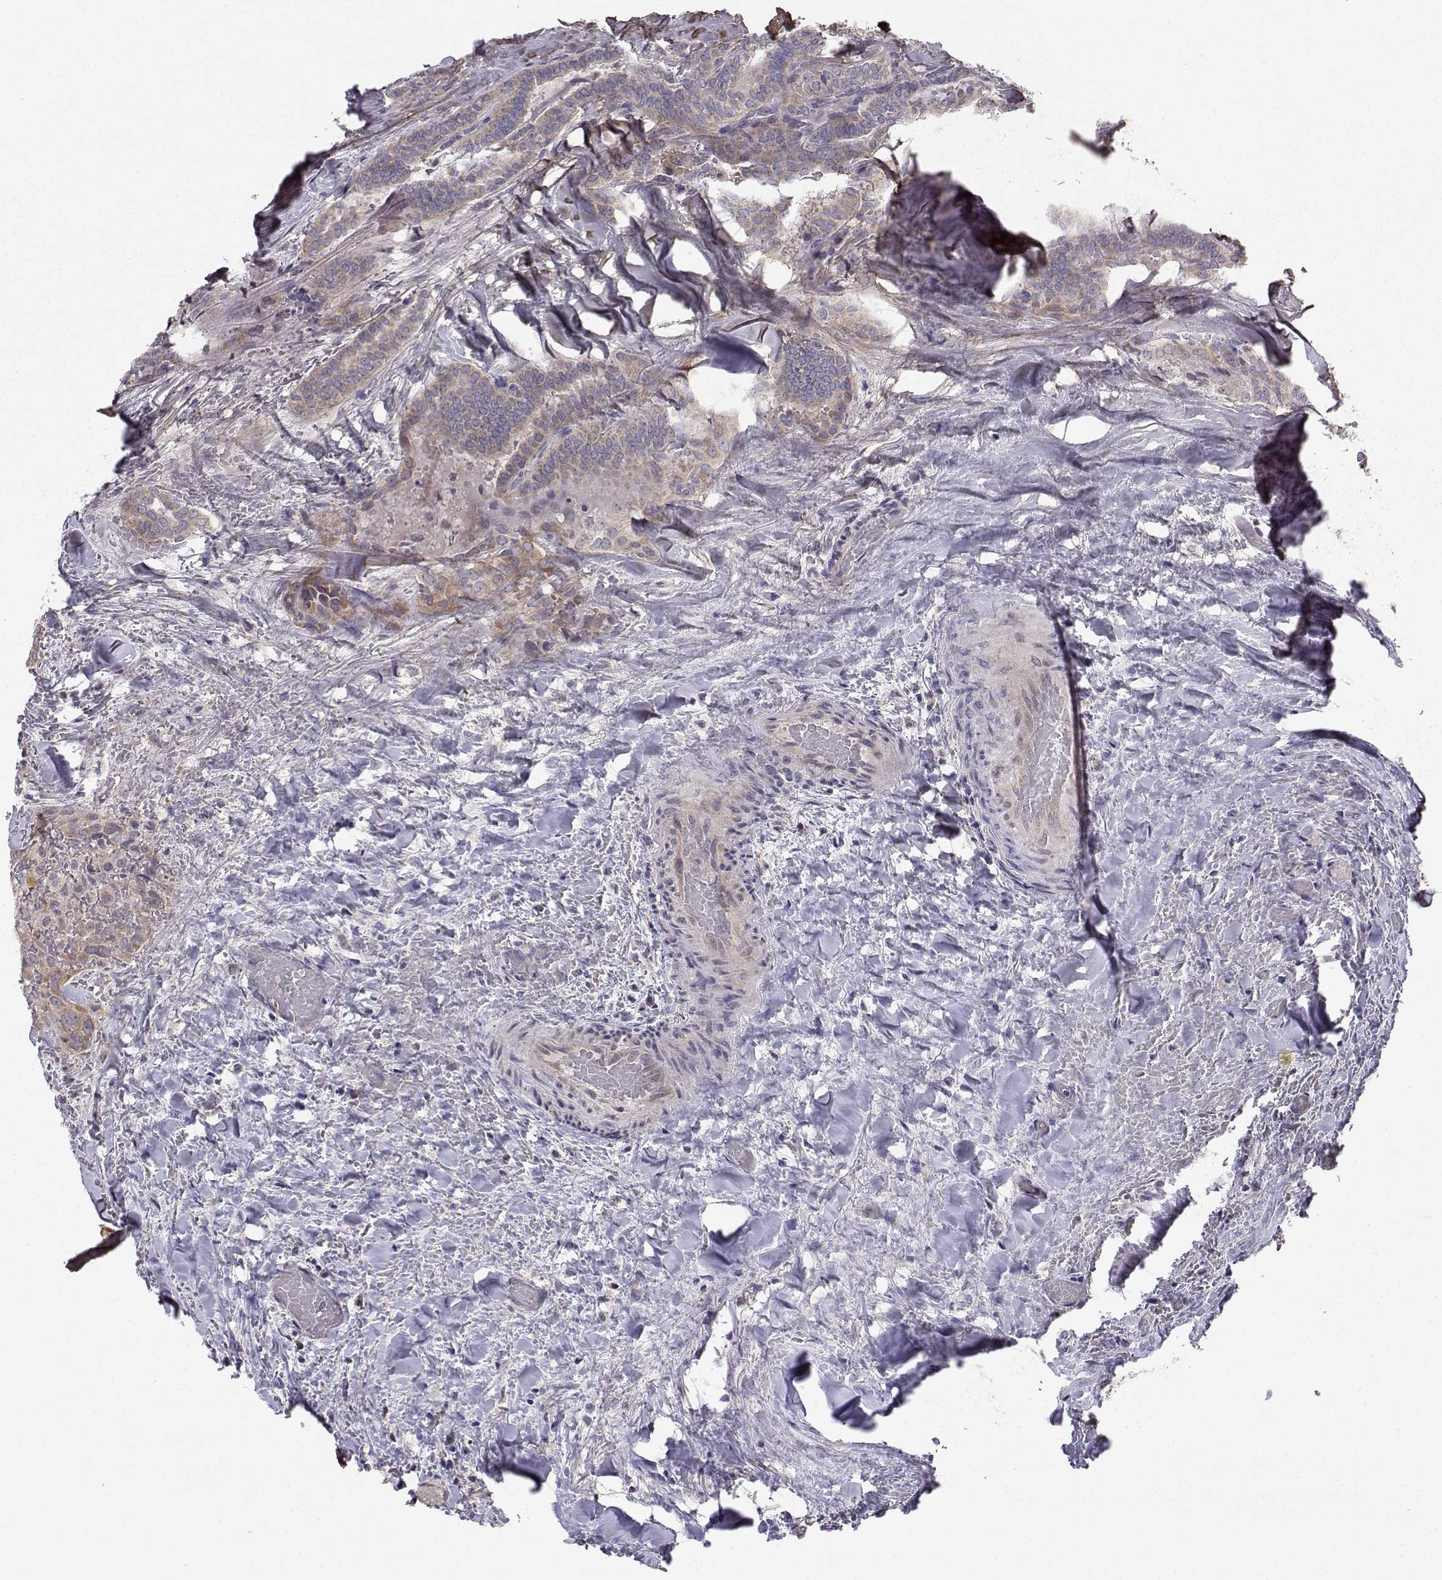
{"staining": {"intensity": "moderate", "quantity": ">75%", "location": "cytoplasmic/membranous"}, "tissue": "thyroid cancer", "cell_type": "Tumor cells", "image_type": "cancer", "snomed": [{"axis": "morphology", "description": "Papillary adenocarcinoma, NOS"}, {"axis": "topography", "description": "Thyroid gland"}], "caption": "A histopathology image of human thyroid papillary adenocarcinoma stained for a protein exhibits moderate cytoplasmic/membranous brown staining in tumor cells. The staining is performed using DAB (3,3'-diaminobenzidine) brown chromogen to label protein expression. The nuclei are counter-stained blue using hematoxylin.", "gene": "PEX5L", "patient": {"sex": "female", "age": 39}}